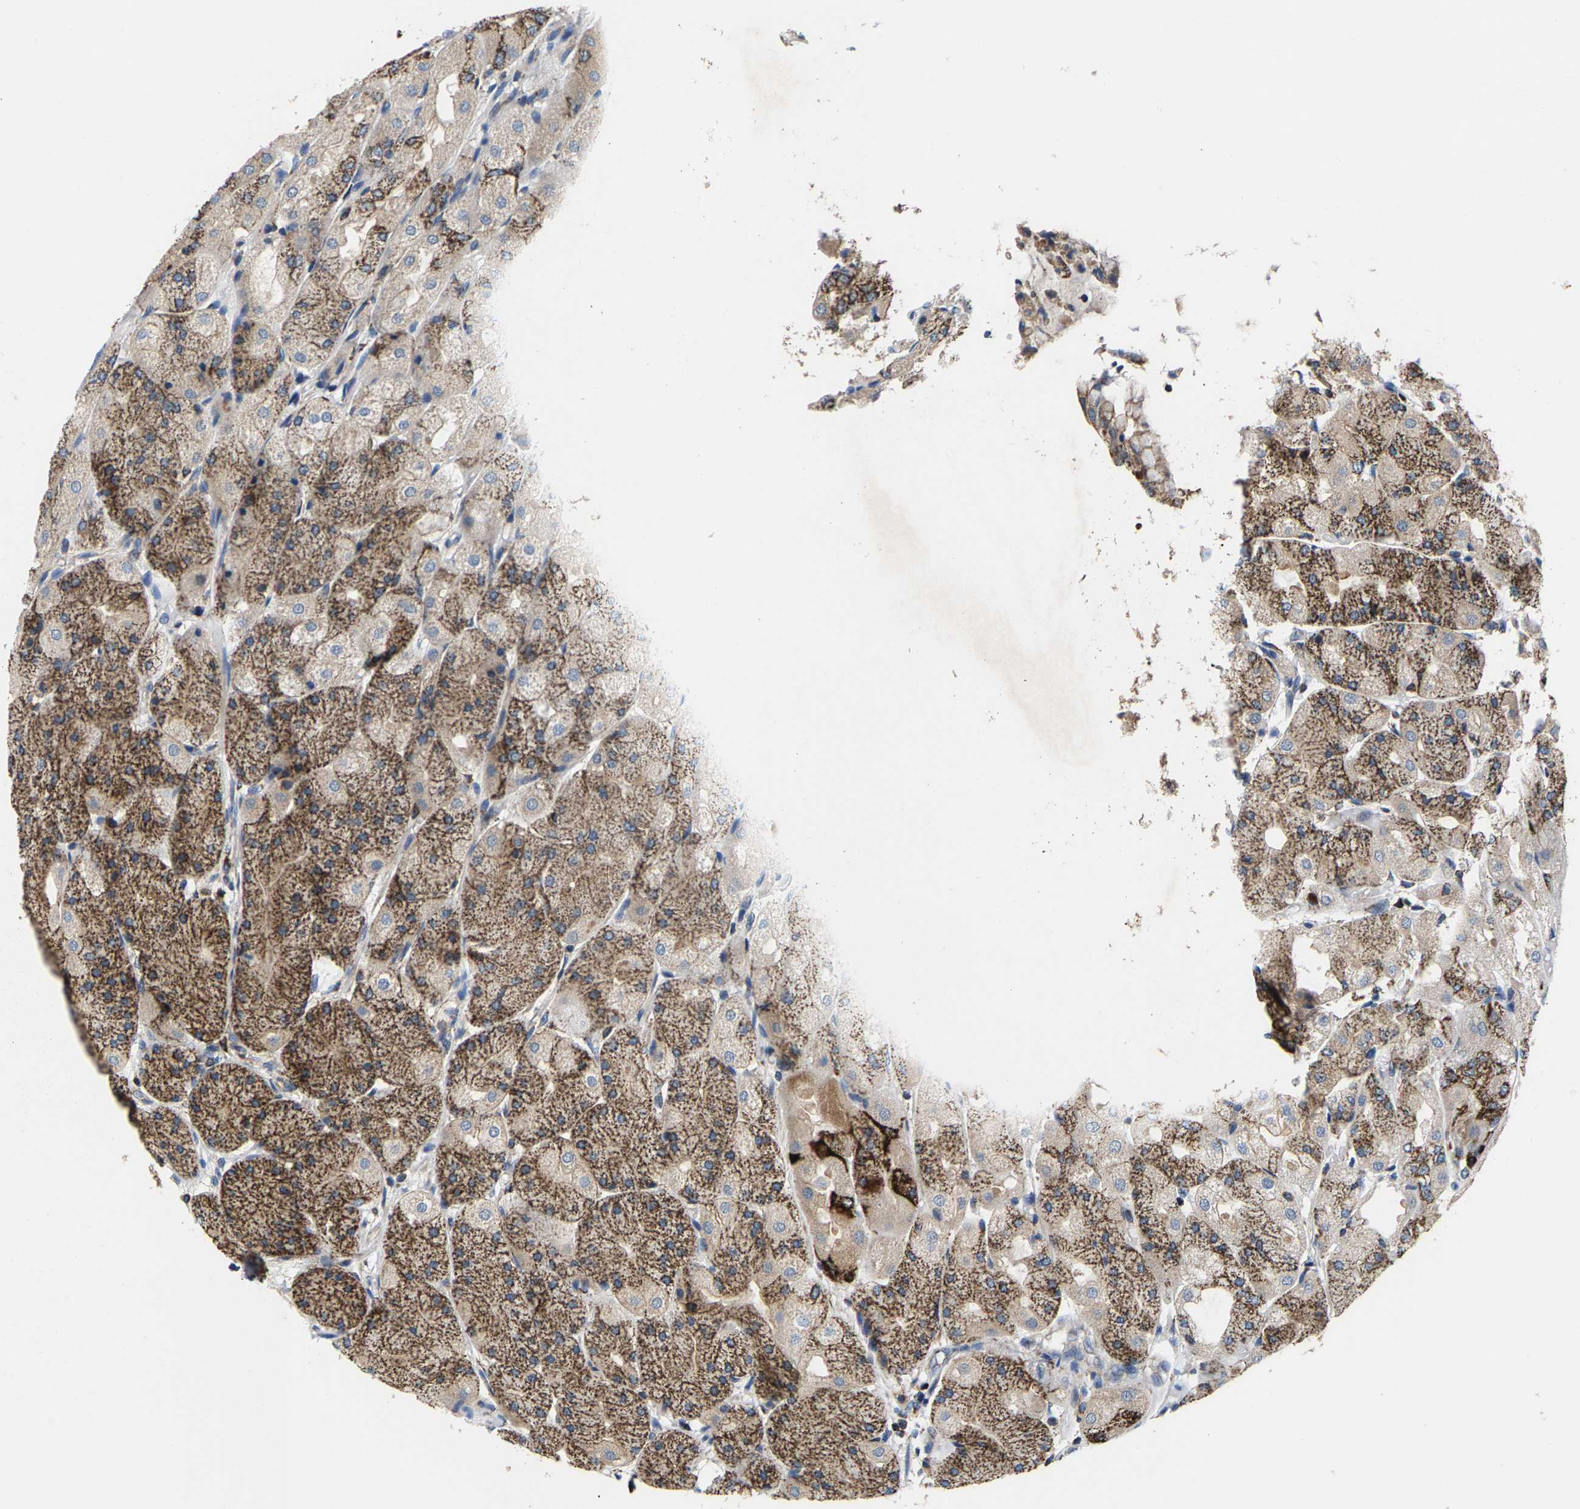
{"staining": {"intensity": "moderate", "quantity": ">75%", "location": "cytoplasmic/membranous"}, "tissue": "stomach", "cell_type": "Glandular cells", "image_type": "normal", "snomed": [{"axis": "morphology", "description": "Normal tissue, NOS"}, {"axis": "topography", "description": "Stomach, upper"}], "caption": "Immunohistochemistry (IHC) of unremarkable human stomach demonstrates medium levels of moderate cytoplasmic/membranous staining in approximately >75% of glandular cells. Using DAB (3,3'-diaminobenzidine) (brown) and hematoxylin (blue) stains, captured at high magnification using brightfield microscopy.", "gene": "SHMT2", "patient": {"sex": "male", "age": 72}}